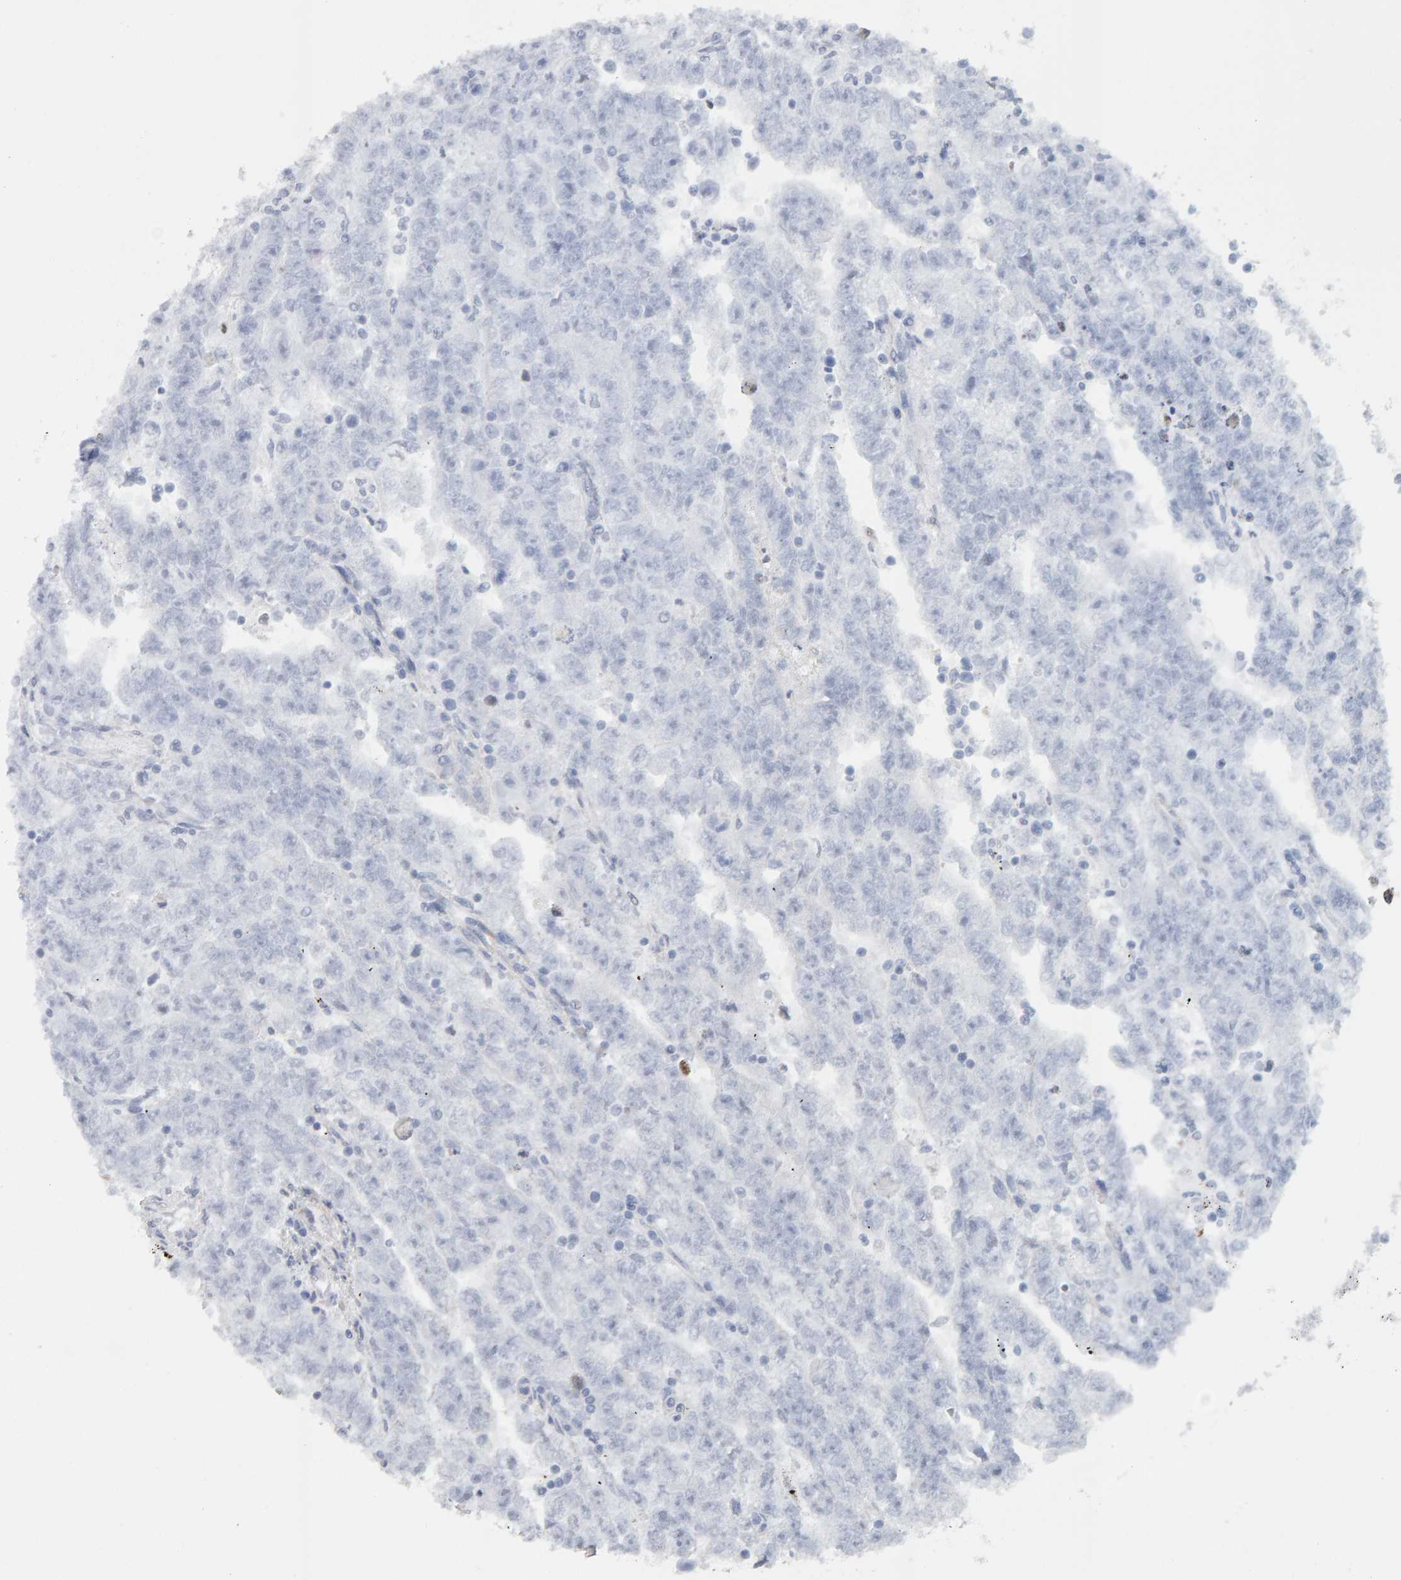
{"staining": {"intensity": "negative", "quantity": "none", "location": "none"}, "tissue": "testis cancer", "cell_type": "Tumor cells", "image_type": "cancer", "snomed": [{"axis": "morphology", "description": "Carcinoma, Embryonal, NOS"}, {"axis": "topography", "description": "Testis"}], "caption": "Immunohistochemistry of testis cancer (embryonal carcinoma) displays no staining in tumor cells.", "gene": "ENGASE", "patient": {"sex": "male", "age": 25}}